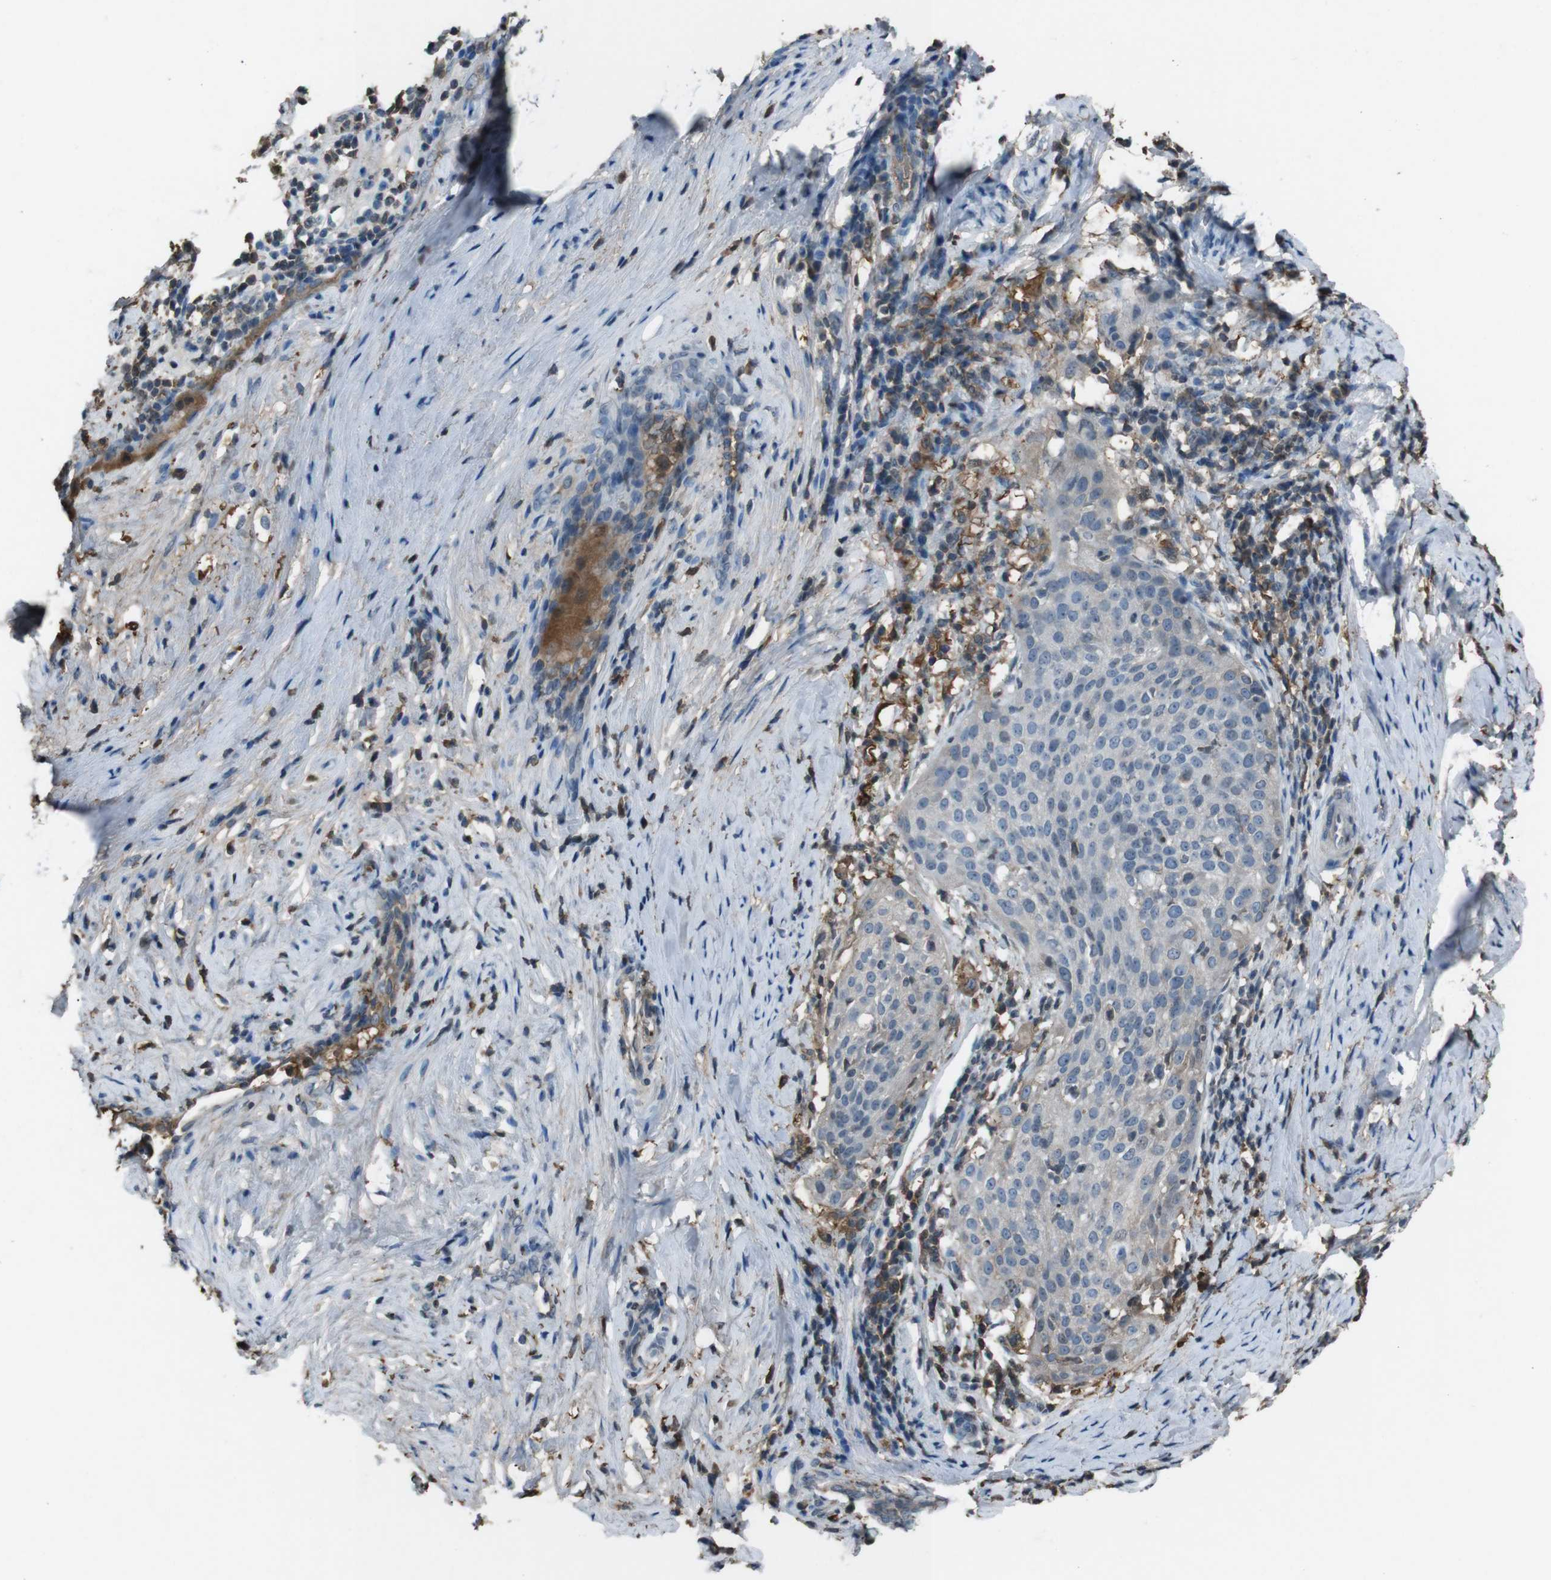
{"staining": {"intensity": "negative", "quantity": "none", "location": "none"}, "tissue": "cervical cancer", "cell_type": "Tumor cells", "image_type": "cancer", "snomed": [{"axis": "morphology", "description": "Squamous cell carcinoma, NOS"}, {"axis": "topography", "description": "Cervix"}], "caption": "This is an IHC histopathology image of squamous cell carcinoma (cervical). There is no expression in tumor cells.", "gene": "UGT1A6", "patient": {"sex": "female", "age": 51}}